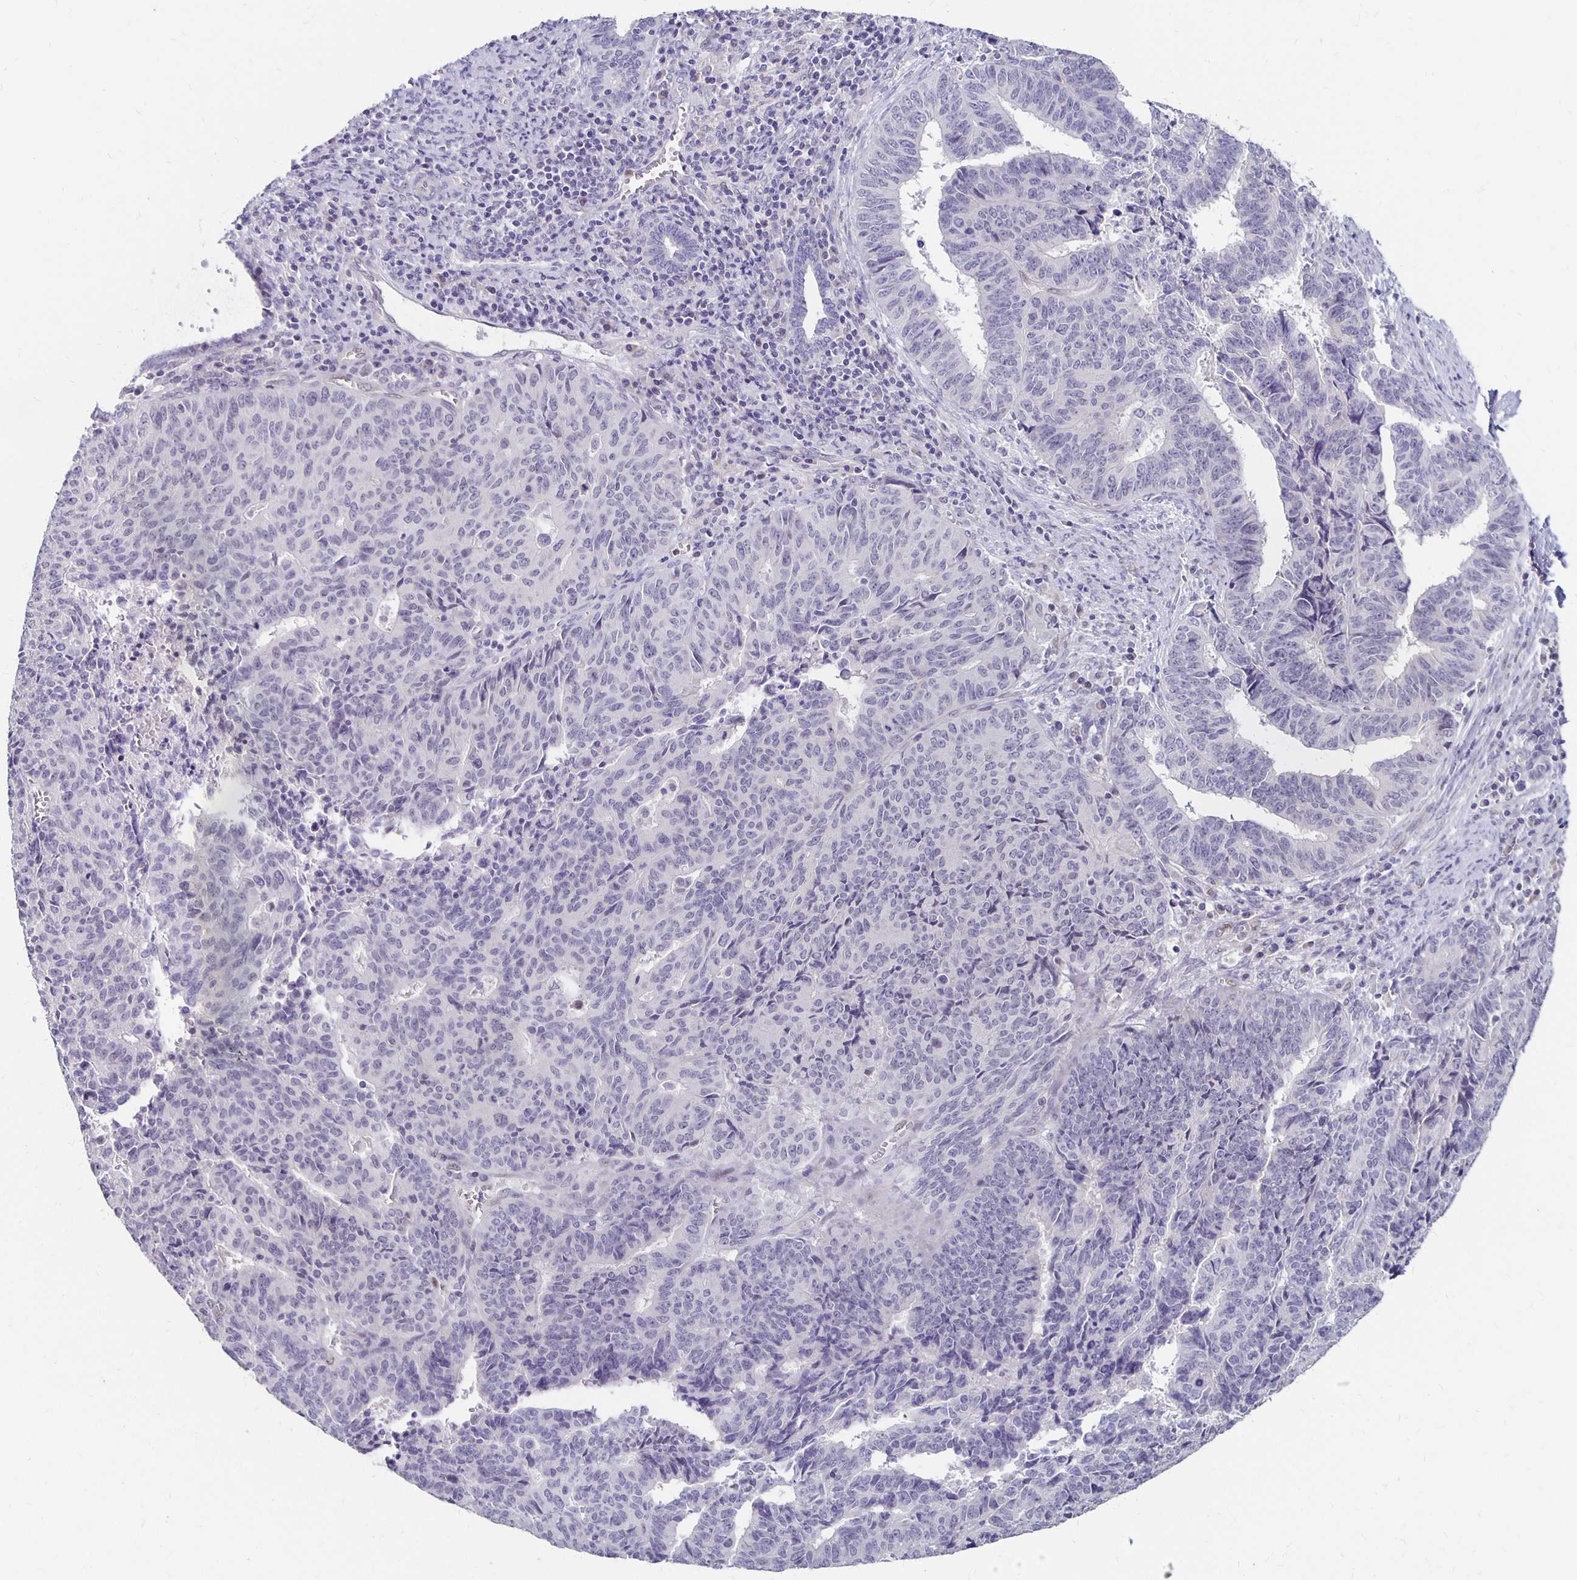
{"staining": {"intensity": "negative", "quantity": "none", "location": "none"}, "tissue": "endometrial cancer", "cell_type": "Tumor cells", "image_type": "cancer", "snomed": [{"axis": "morphology", "description": "Adenocarcinoma, NOS"}, {"axis": "topography", "description": "Endometrium"}], "caption": "Micrograph shows no protein expression in tumor cells of endometrial cancer (adenocarcinoma) tissue. (DAB IHC, high magnification).", "gene": "ATOSB", "patient": {"sex": "female", "age": 65}}